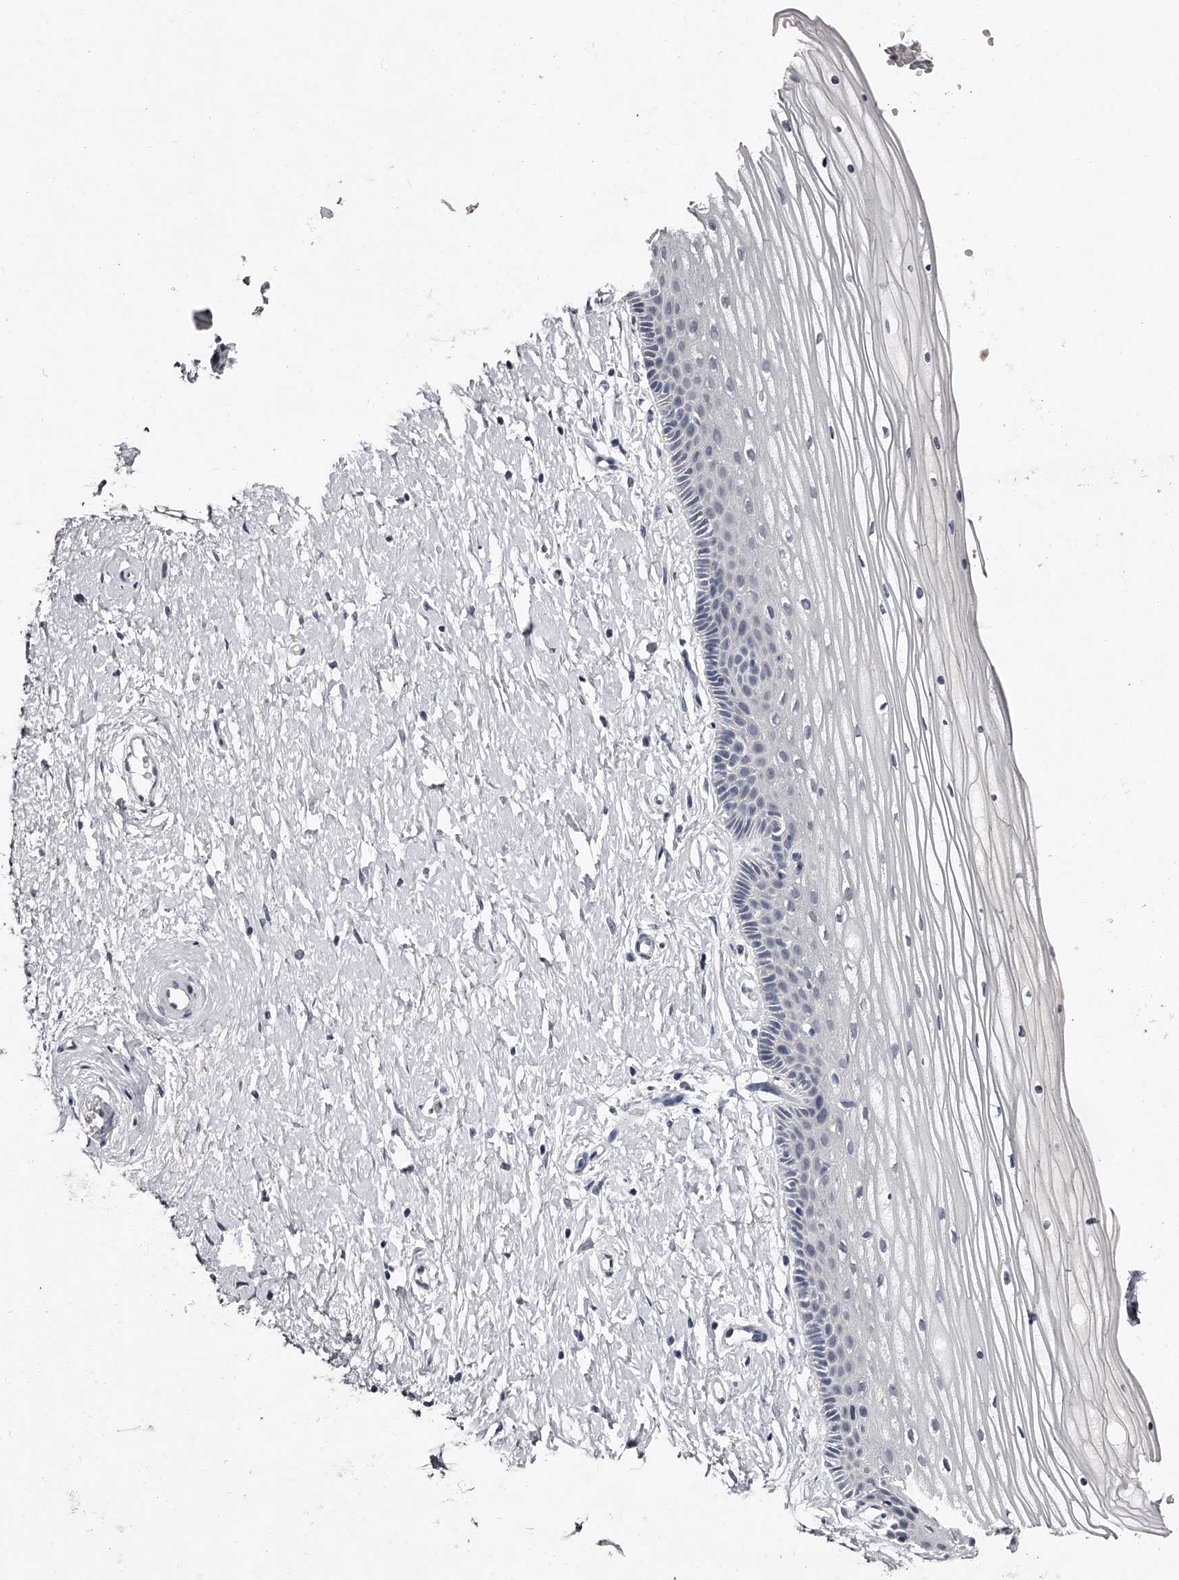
{"staining": {"intensity": "negative", "quantity": "none", "location": "none"}, "tissue": "vagina", "cell_type": "Squamous epithelial cells", "image_type": "normal", "snomed": [{"axis": "morphology", "description": "Normal tissue, NOS"}, {"axis": "topography", "description": "Vagina"}, {"axis": "topography", "description": "Cervix"}], "caption": "High magnification brightfield microscopy of normal vagina stained with DAB (3,3'-diaminobenzidine) (brown) and counterstained with hematoxylin (blue): squamous epithelial cells show no significant positivity. (DAB (3,3'-diaminobenzidine) immunohistochemistry (IHC), high magnification).", "gene": "NT5DC1", "patient": {"sex": "female", "age": 40}}